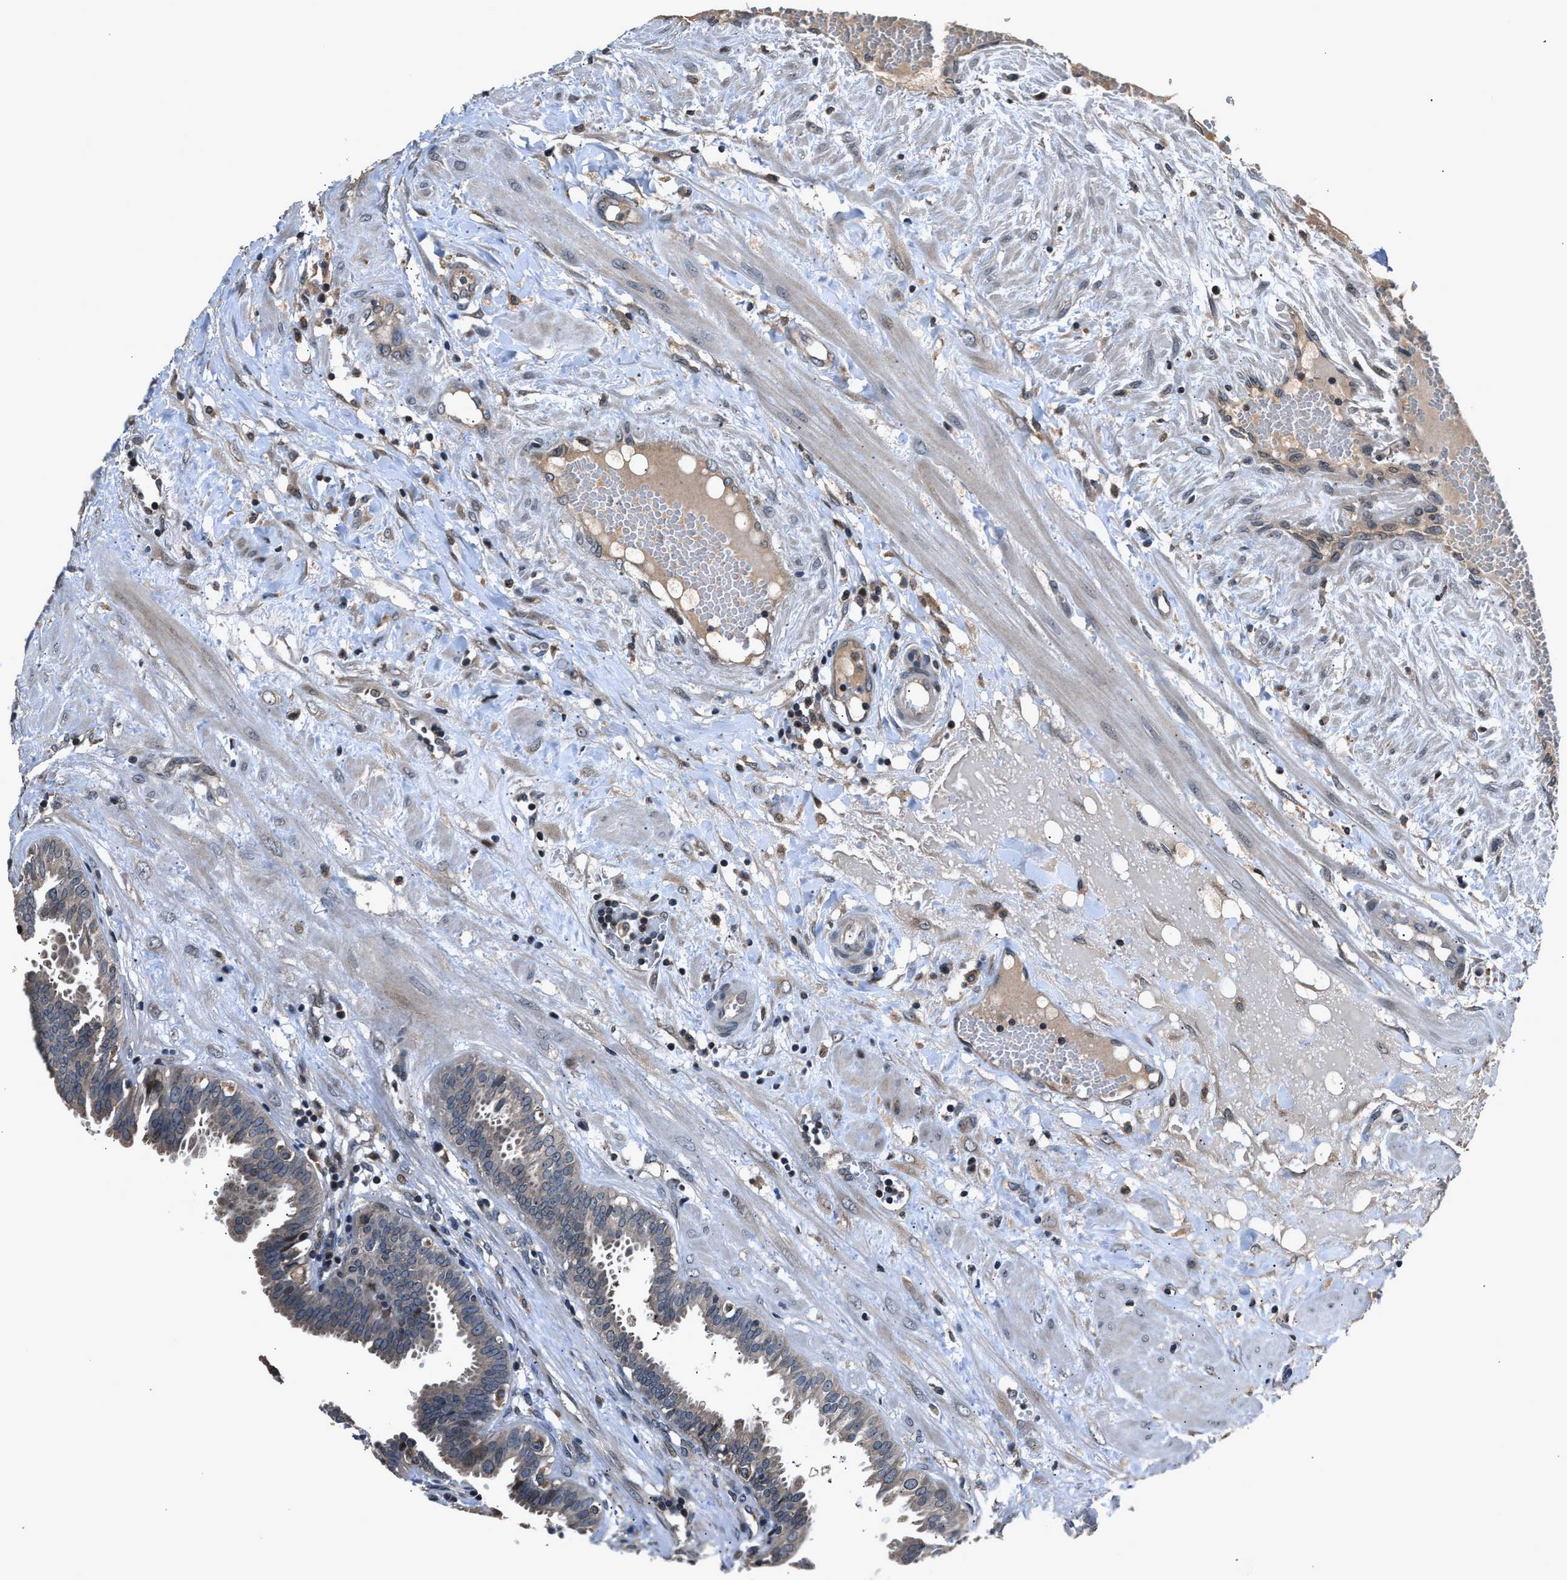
{"staining": {"intensity": "moderate", "quantity": "<25%", "location": "cytoplasmic/membranous,nuclear"}, "tissue": "seminal vesicle", "cell_type": "Glandular cells", "image_type": "normal", "snomed": [{"axis": "morphology", "description": "Normal tissue, NOS"}, {"axis": "morphology", "description": "Adenocarcinoma, High grade"}, {"axis": "topography", "description": "Prostate"}, {"axis": "topography", "description": "Seminal veicle"}], "caption": "Glandular cells display low levels of moderate cytoplasmic/membranous,nuclear staining in about <25% of cells in benign seminal vesicle. (DAB (3,3'-diaminobenzidine) = brown stain, brightfield microscopy at high magnification).", "gene": "TNRC18", "patient": {"sex": "male", "age": 55}}